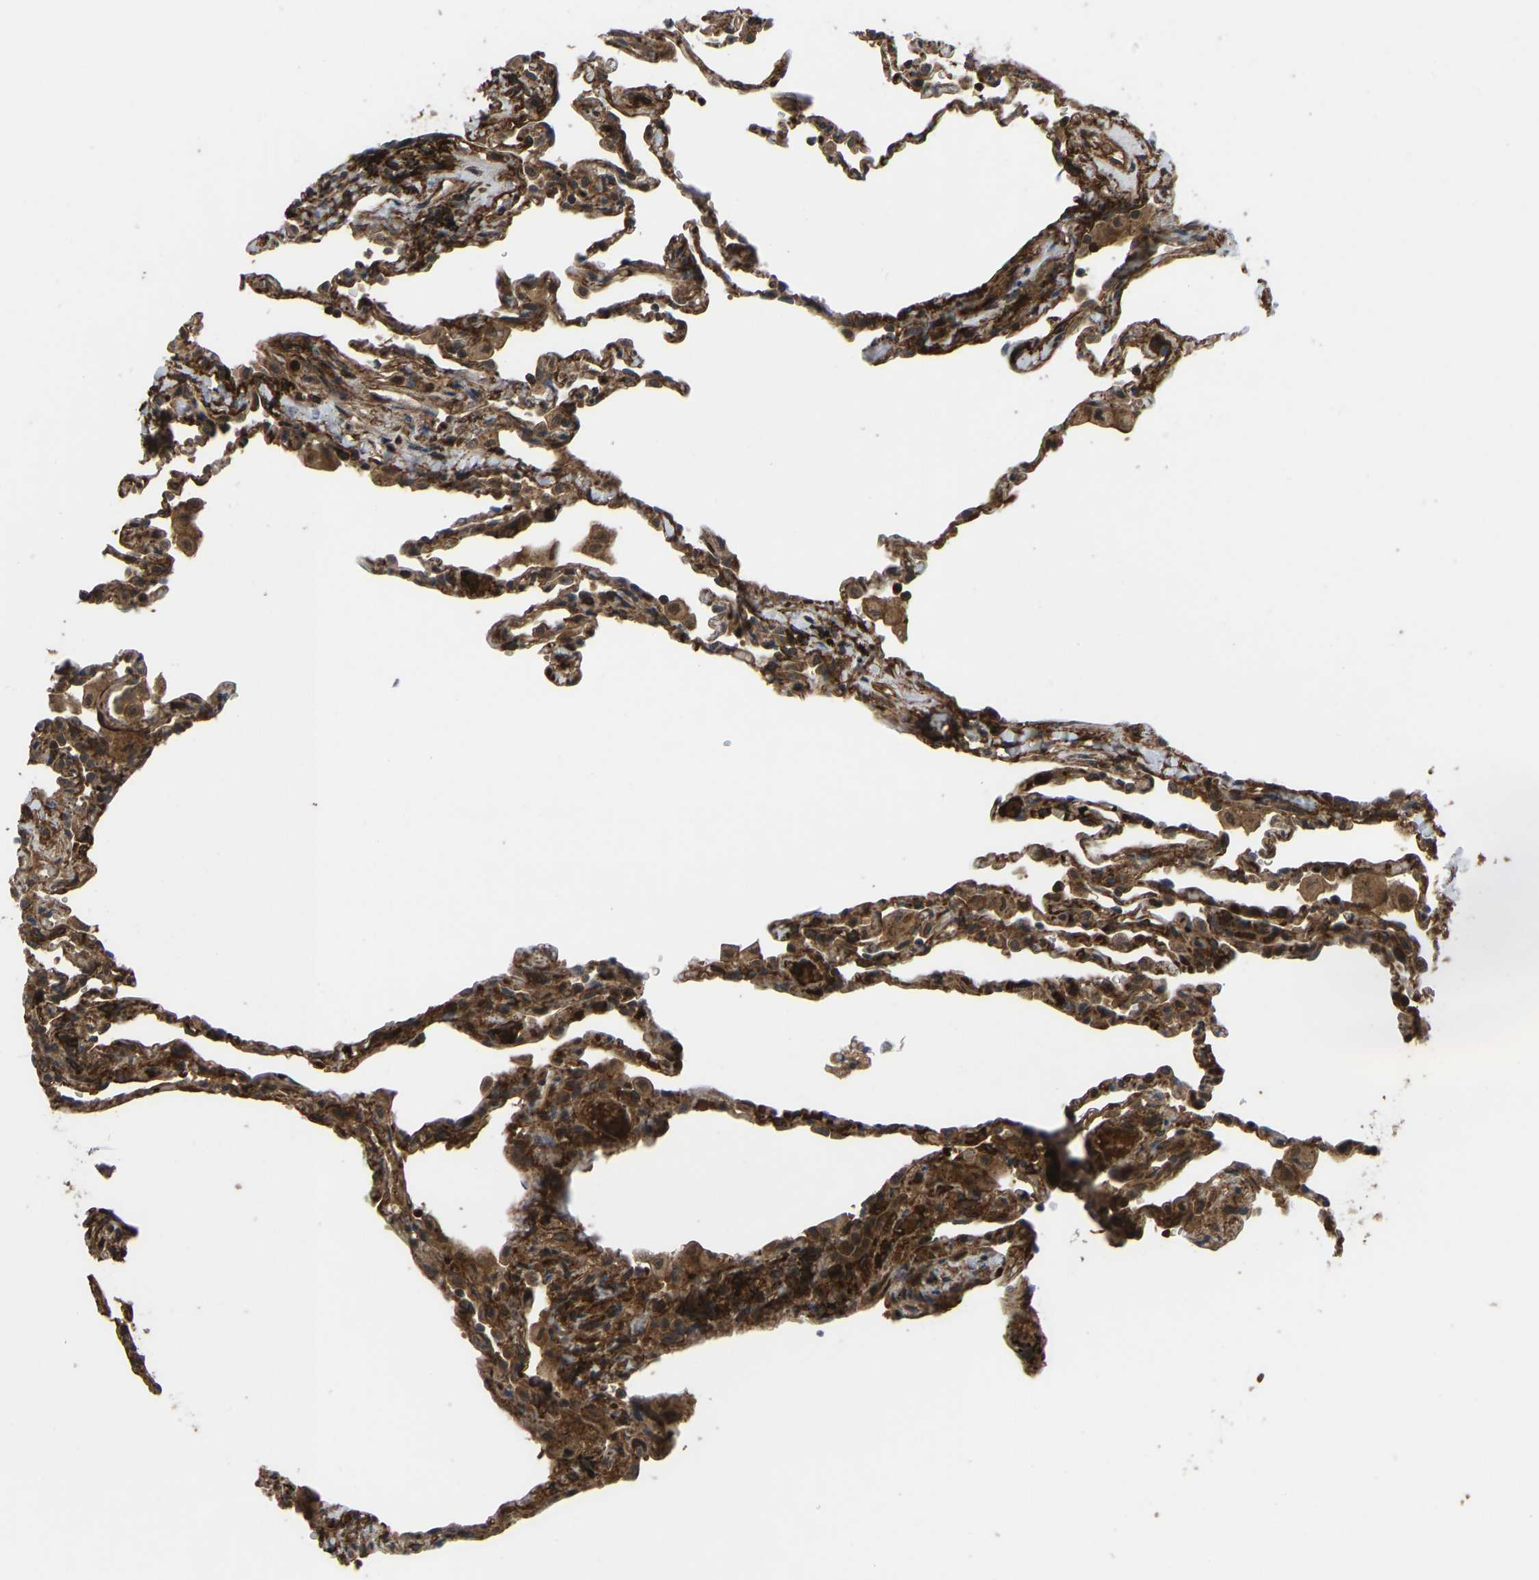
{"staining": {"intensity": "moderate", "quantity": ">75%", "location": "cytoplasmic/membranous,nuclear"}, "tissue": "lung", "cell_type": "Alveolar cells", "image_type": "normal", "snomed": [{"axis": "morphology", "description": "Normal tissue, NOS"}, {"axis": "topography", "description": "Lung"}], "caption": "Moderate cytoplasmic/membranous,nuclear staining is identified in about >75% of alveolar cells in benign lung. The staining was performed using DAB, with brown indicating positive protein expression. Nuclei are stained blue with hematoxylin.", "gene": "CYP7B1", "patient": {"sex": "male", "age": 59}}